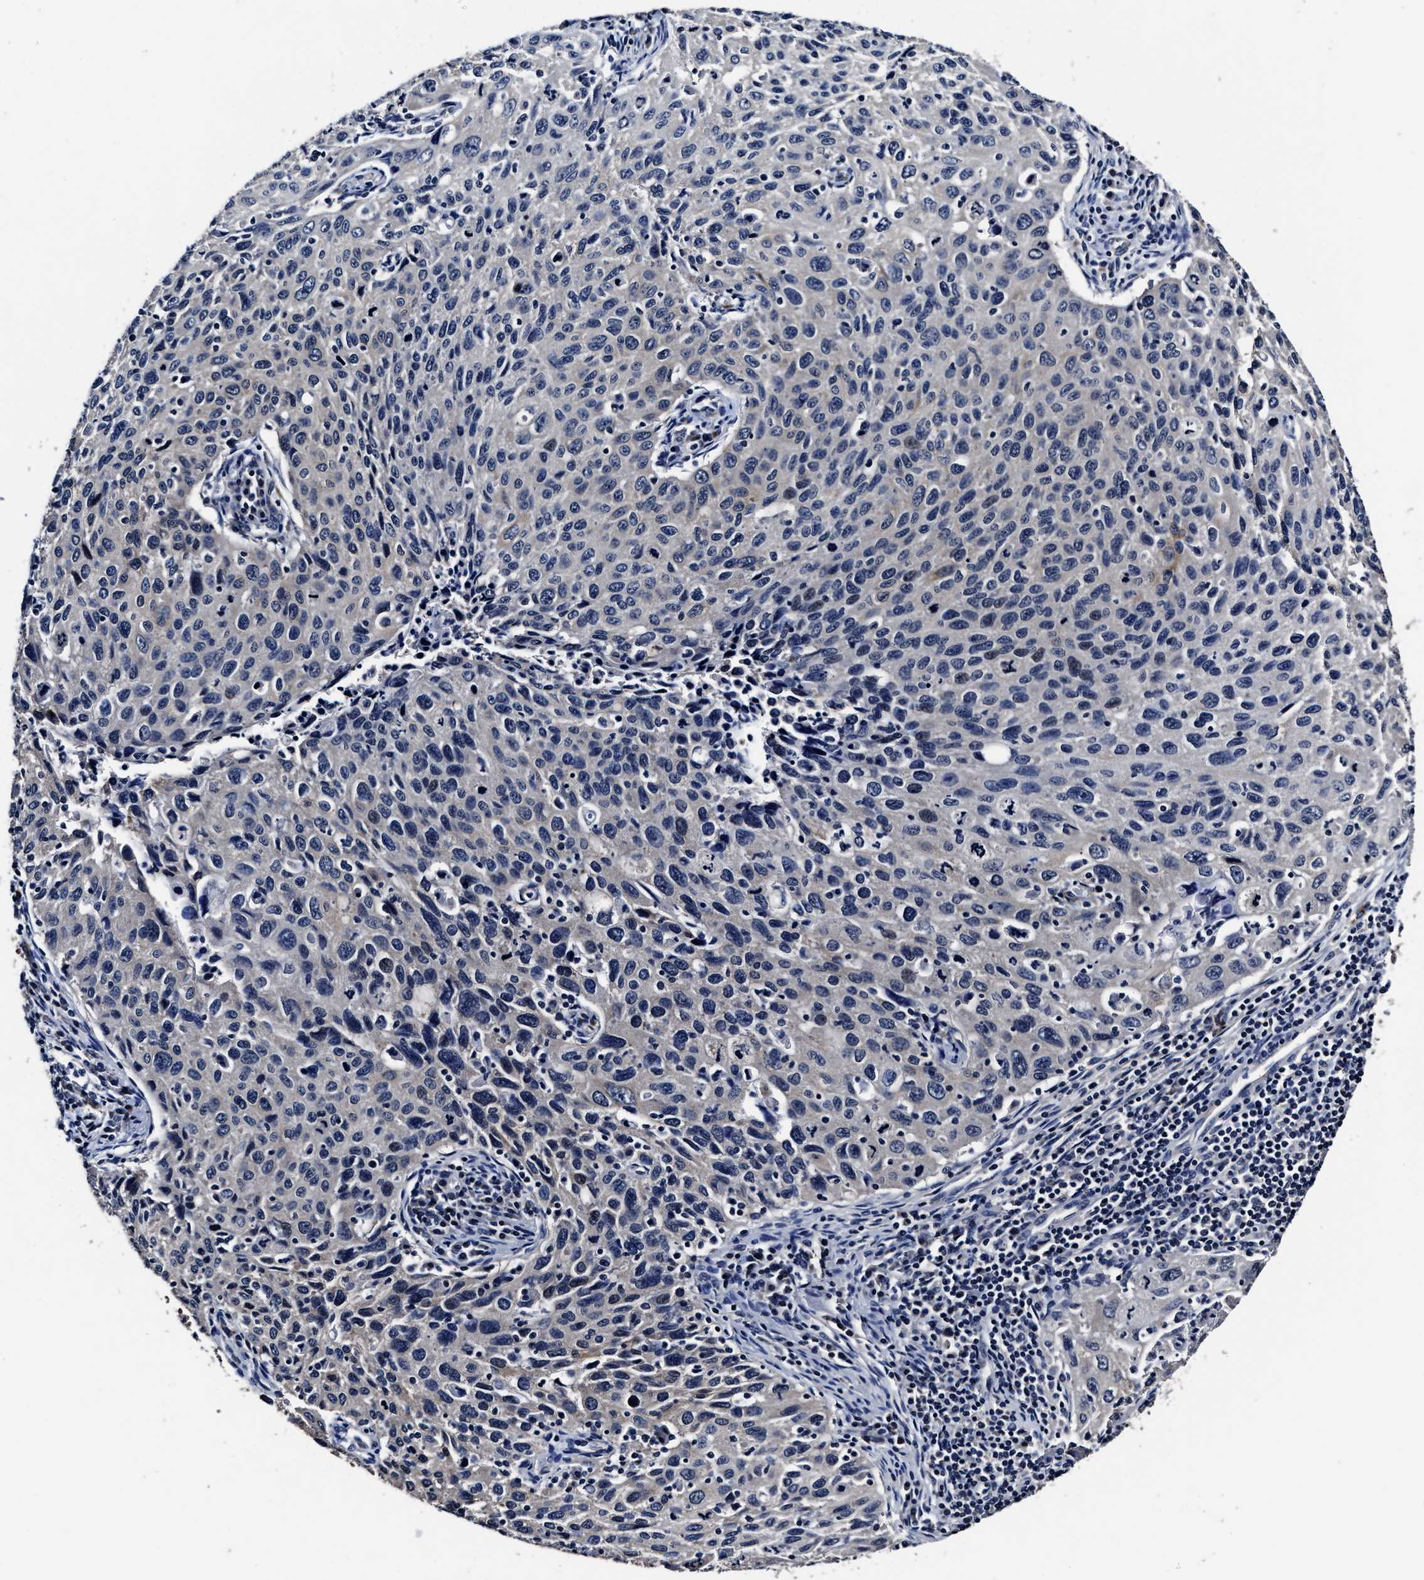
{"staining": {"intensity": "negative", "quantity": "none", "location": "none"}, "tissue": "cervical cancer", "cell_type": "Tumor cells", "image_type": "cancer", "snomed": [{"axis": "morphology", "description": "Squamous cell carcinoma, NOS"}, {"axis": "topography", "description": "Cervix"}], "caption": "Immunohistochemistry (IHC) of human cervical cancer (squamous cell carcinoma) demonstrates no staining in tumor cells.", "gene": "OLFML2A", "patient": {"sex": "female", "age": 53}}